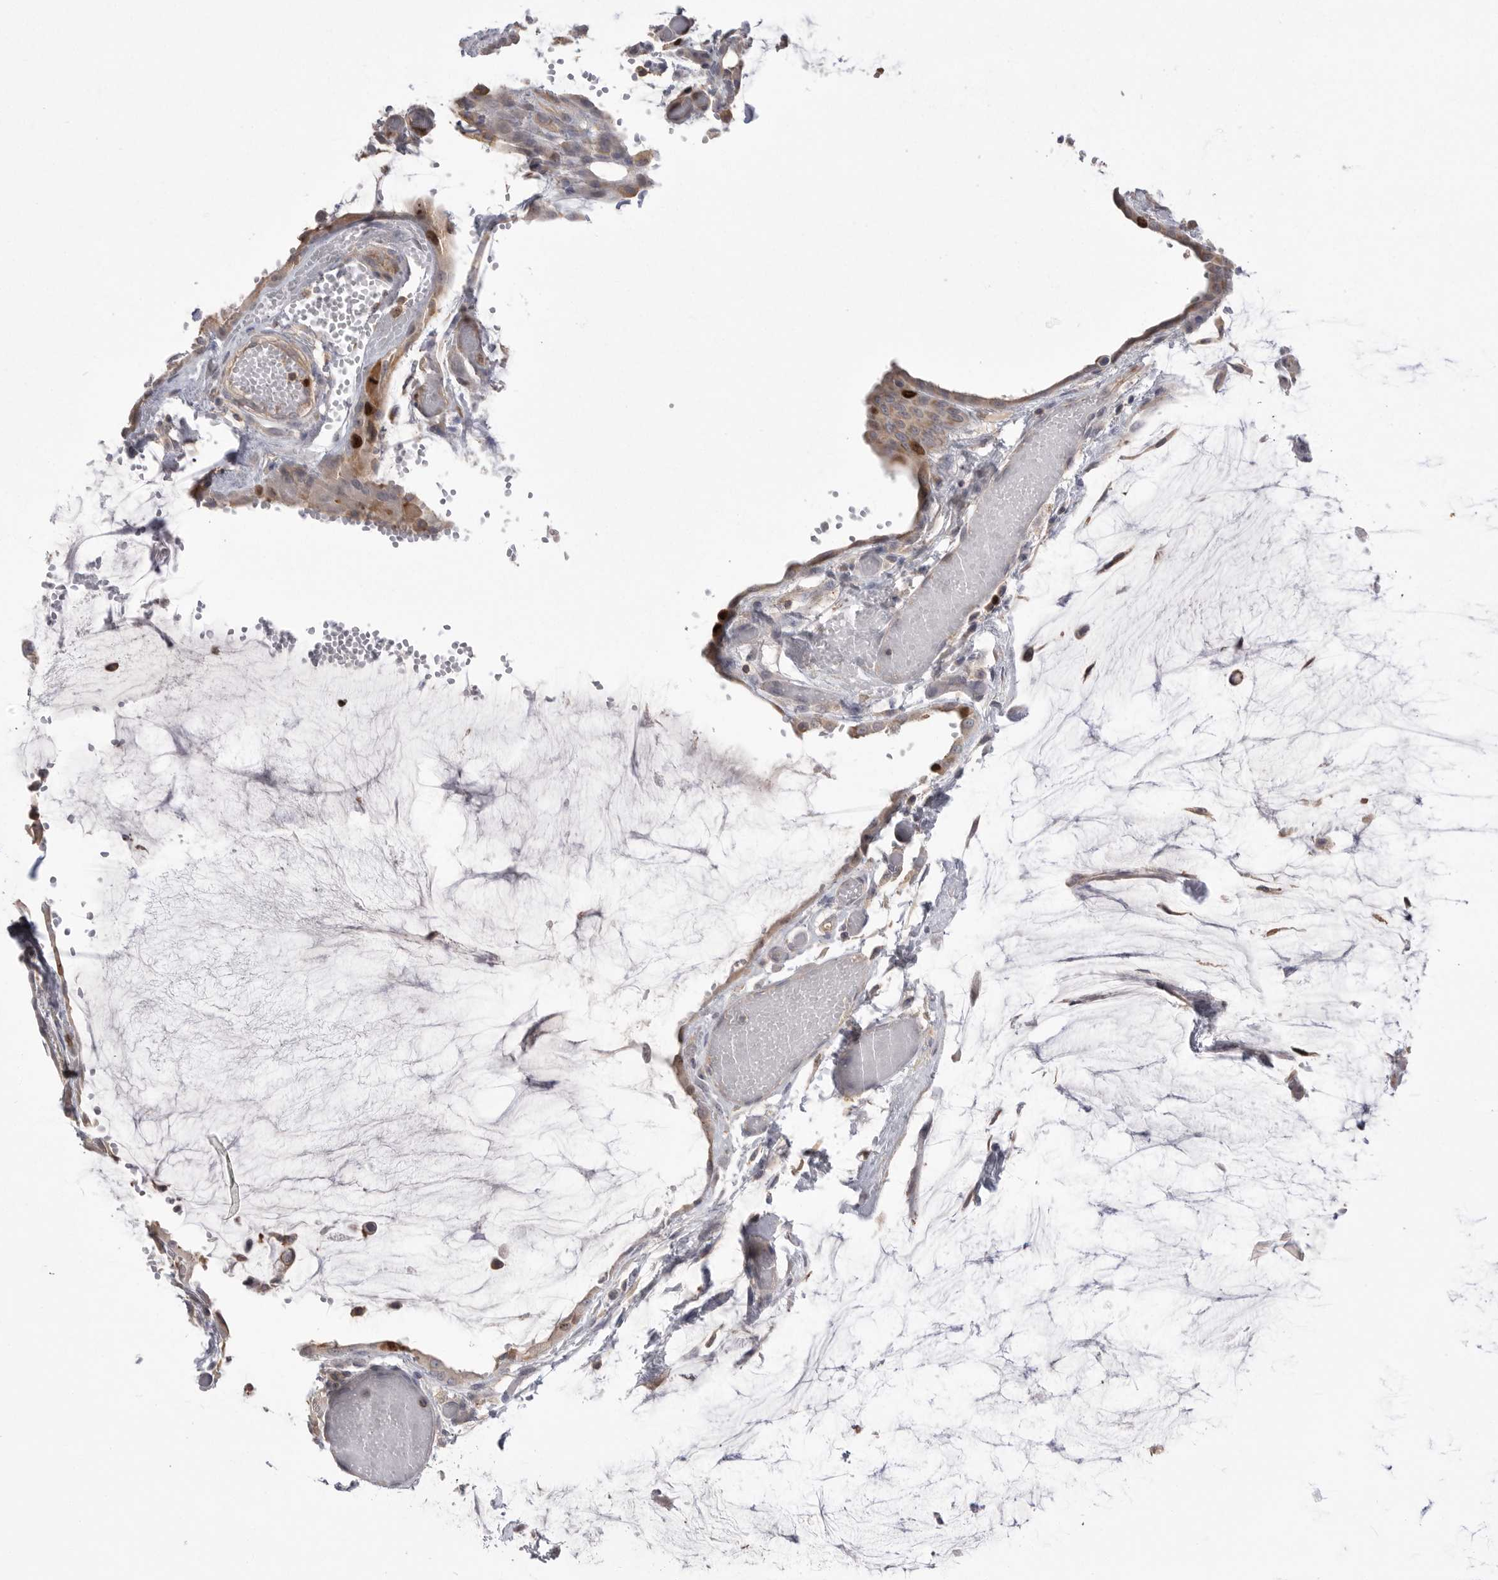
{"staining": {"intensity": "strong", "quantity": "<25%", "location": "cytoplasmic/membranous,nuclear"}, "tissue": "ovarian cancer", "cell_type": "Tumor cells", "image_type": "cancer", "snomed": [{"axis": "morphology", "description": "Cystadenocarcinoma, mucinous, NOS"}, {"axis": "topography", "description": "Ovary"}], "caption": "The image demonstrates immunohistochemical staining of mucinous cystadenocarcinoma (ovarian). There is strong cytoplasmic/membranous and nuclear expression is identified in approximately <25% of tumor cells.", "gene": "TOP2A", "patient": {"sex": "female", "age": 39}}